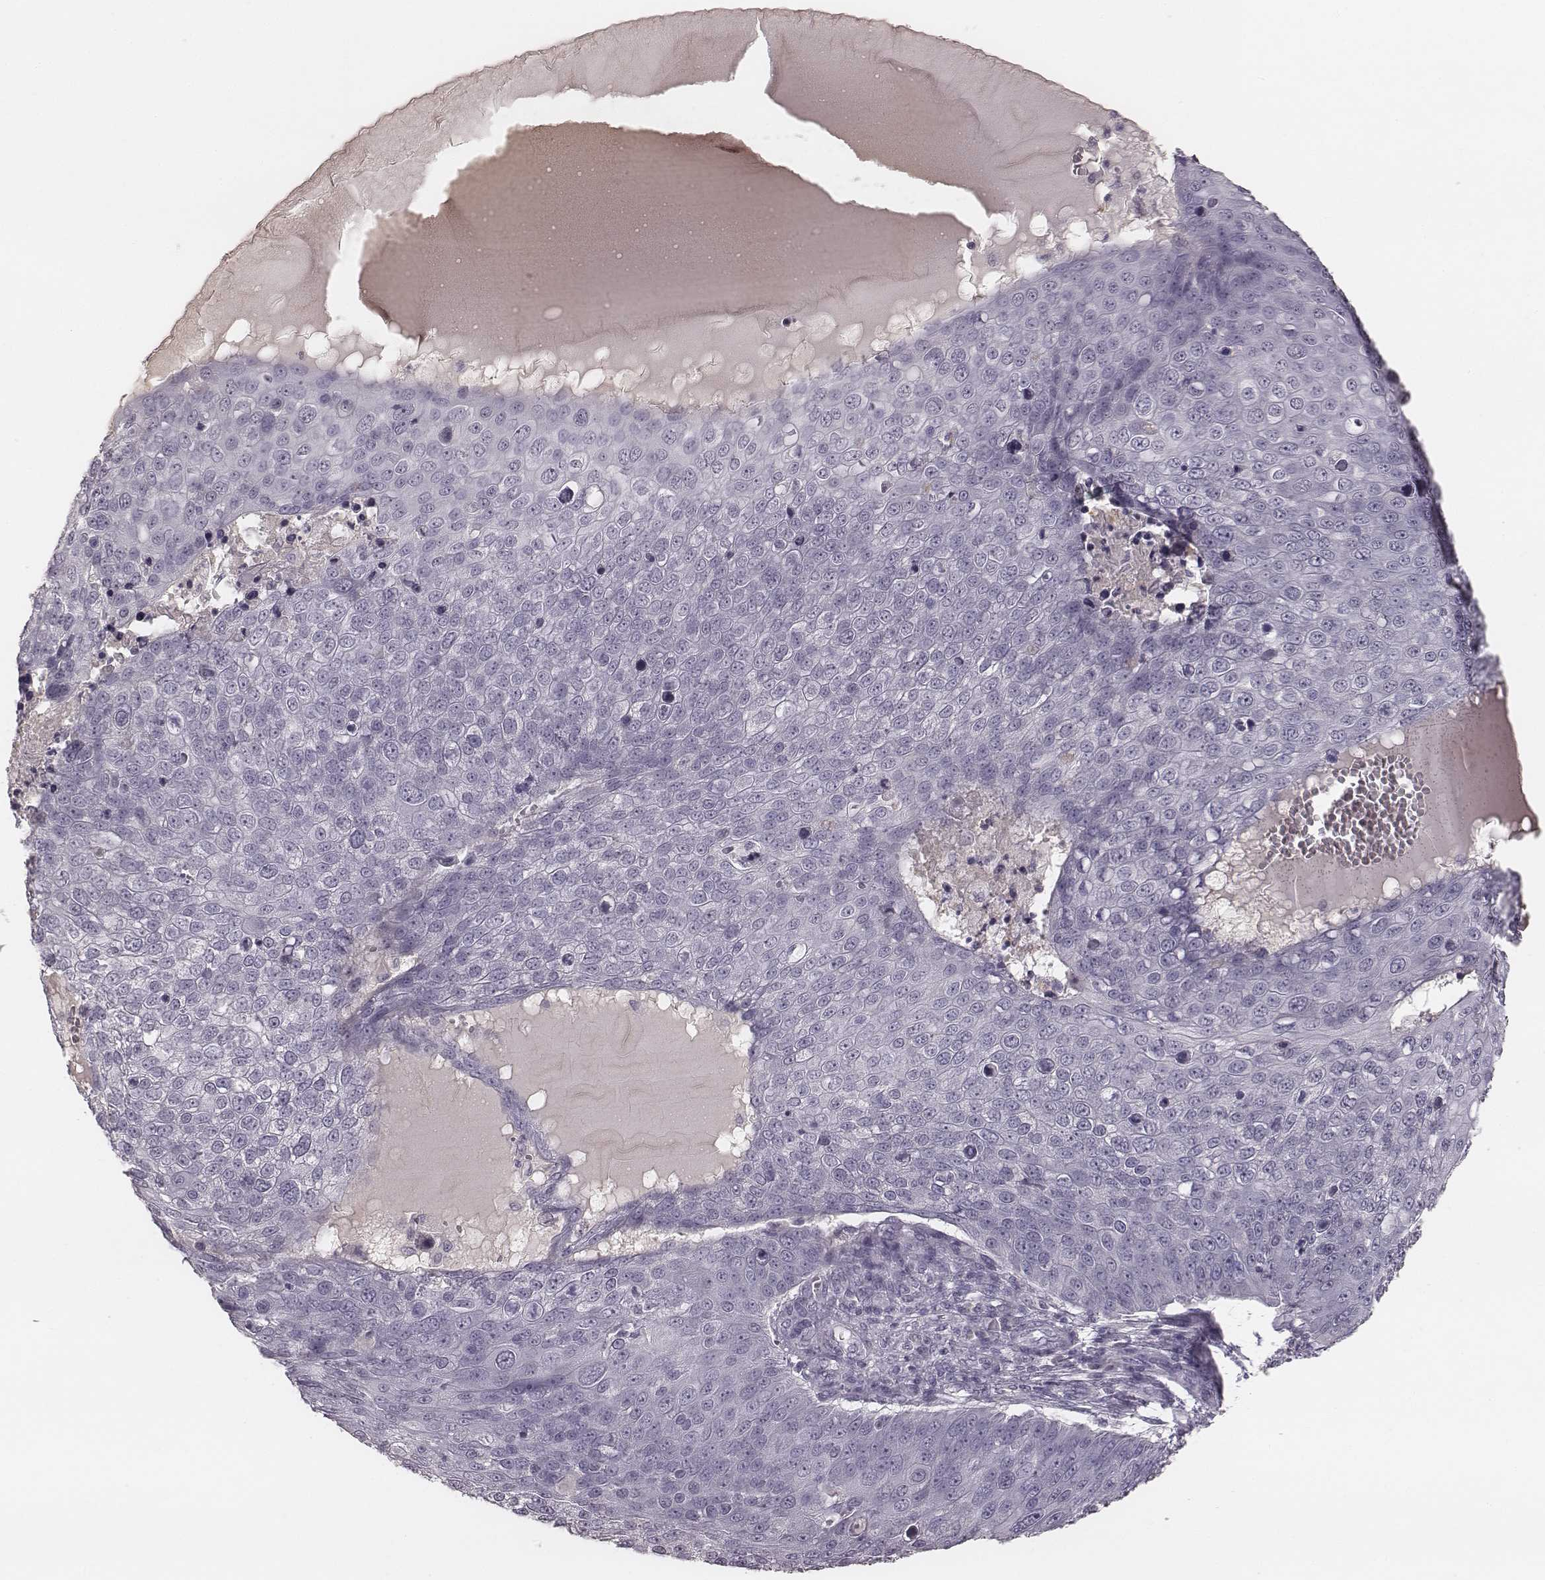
{"staining": {"intensity": "negative", "quantity": "none", "location": "none"}, "tissue": "skin cancer", "cell_type": "Tumor cells", "image_type": "cancer", "snomed": [{"axis": "morphology", "description": "Squamous cell carcinoma, NOS"}, {"axis": "topography", "description": "Skin"}], "caption": "This histopathology image is of squamous cell carcinoma (skin) stained with IHC to label a protein in brown with the nuclei are counter-stained blue. There is no positivity in tumor cells.", "gene": "SMIM24", "patient": {"sex": "male", "age": 71}}